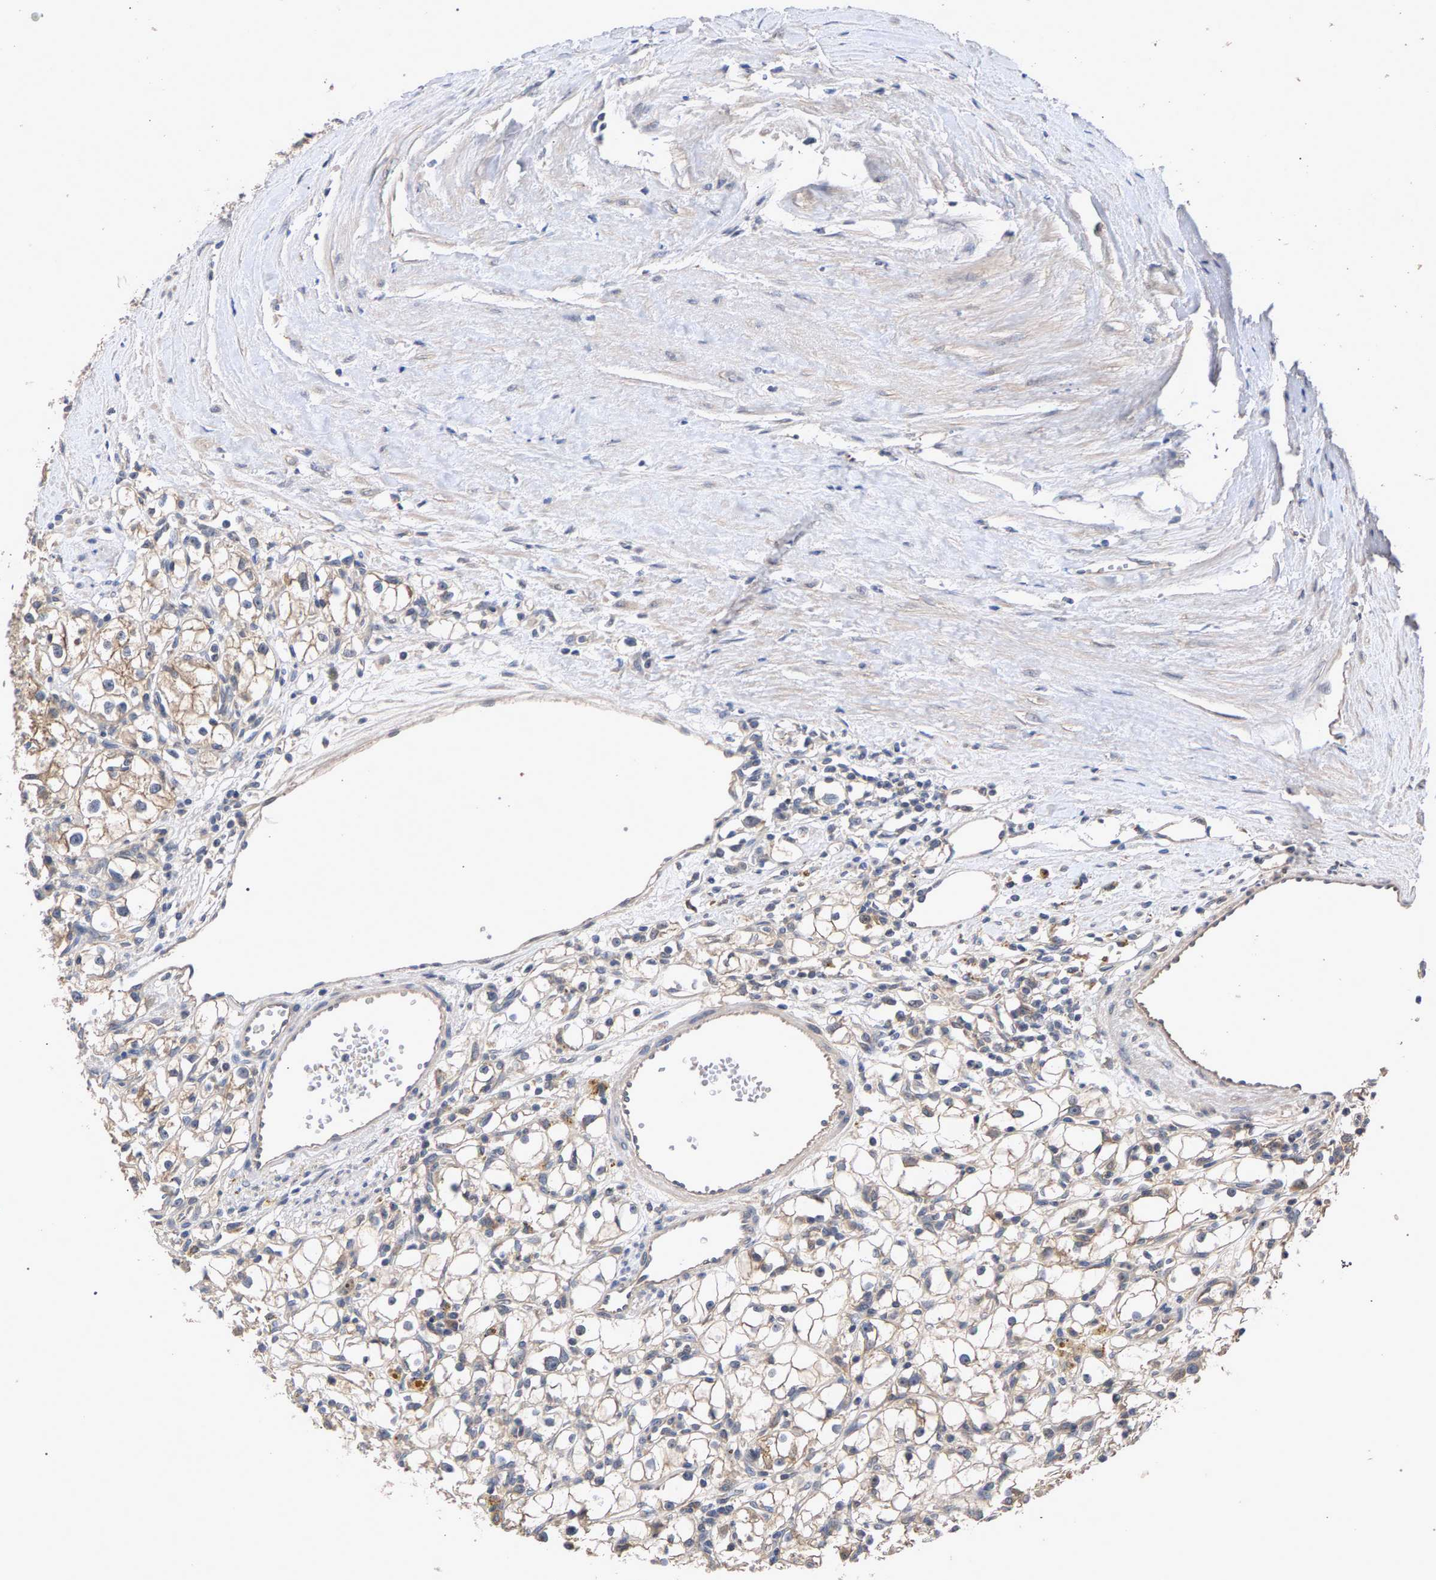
{"staining": {"intensity": "weak", "quantity": "25%-75%", "location": "cytoplasmic/membranous"}, "tissue": "renal cancer", "cell_type": "Tumor cells", "image_type": "cancer", "snomed": [{"axis": "morphology", "description": "Adenocarcinoma, NOS"}, {"axis": "topography", "description": "Kidney"}], "caption": "The immunohistochemical stain highlights weak cytoplasmic/membranous staining in tumor cells of renal adenocarcinoma tissue.", "gene": "SLC4A4", "patient": {"sex": "male", "age": 56}}